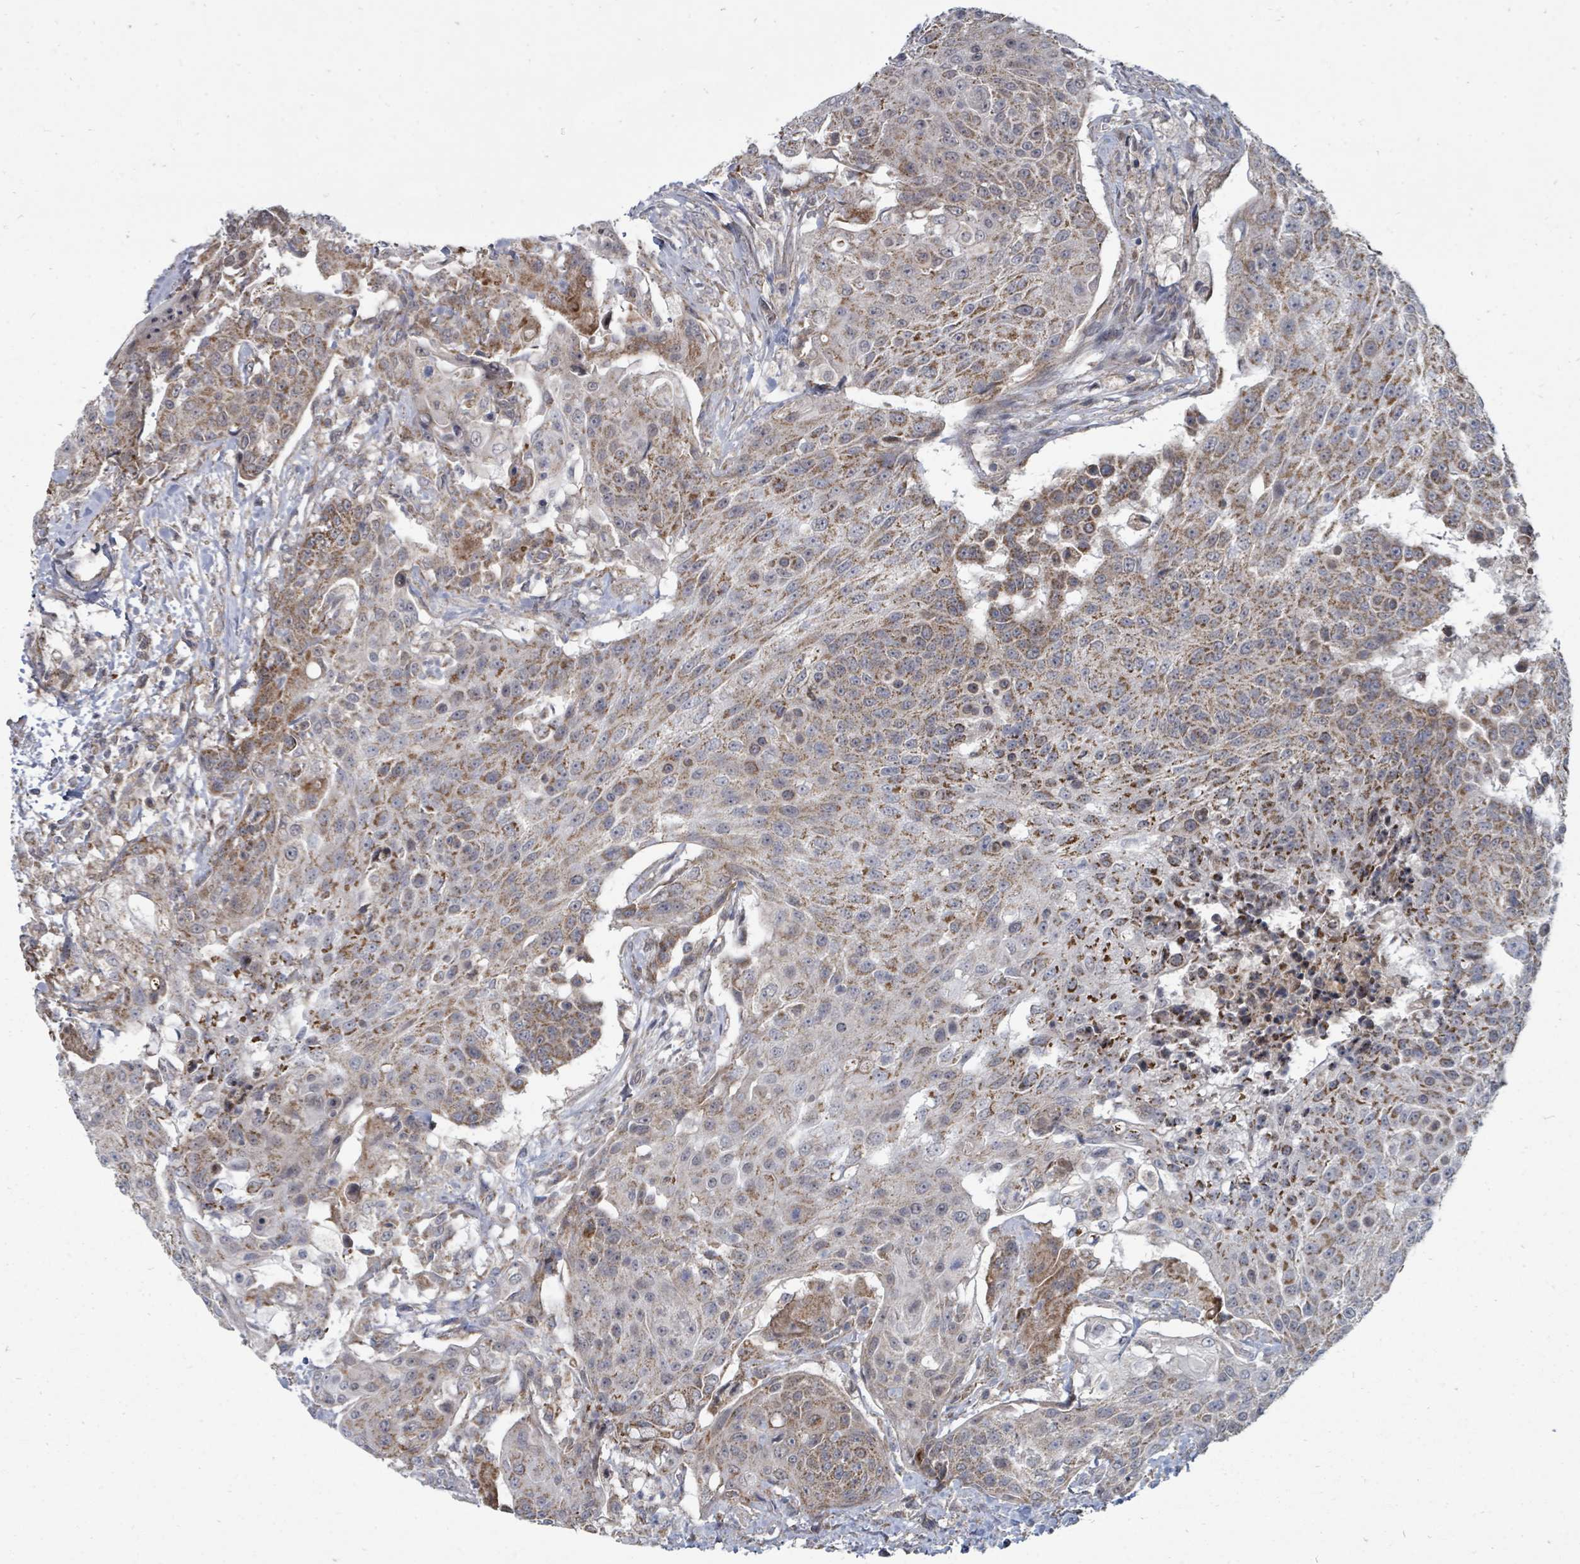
{"staining": {"intensity": "moderate", "quantity": "25%-75%", "location": "cytoplasmic/membranous"}, "tissue": "urothelial cancer", "cell_type": "Tumor cells", "image_type": "cancer", "snomed": [{"axis": "morphology", "description": "Urothelial carcinoma, High grade"}, {"axis": "topography", "description": "Urinary bladder"}], "caption": "Protein analysis of urothelial cancer tissue demonstrates moderate cytoplasmic/membranous expression in approximately 25%-75% of tumor cells.", "gene": "MAGOHB", "patient": {"sex": "female", "age": 63}}